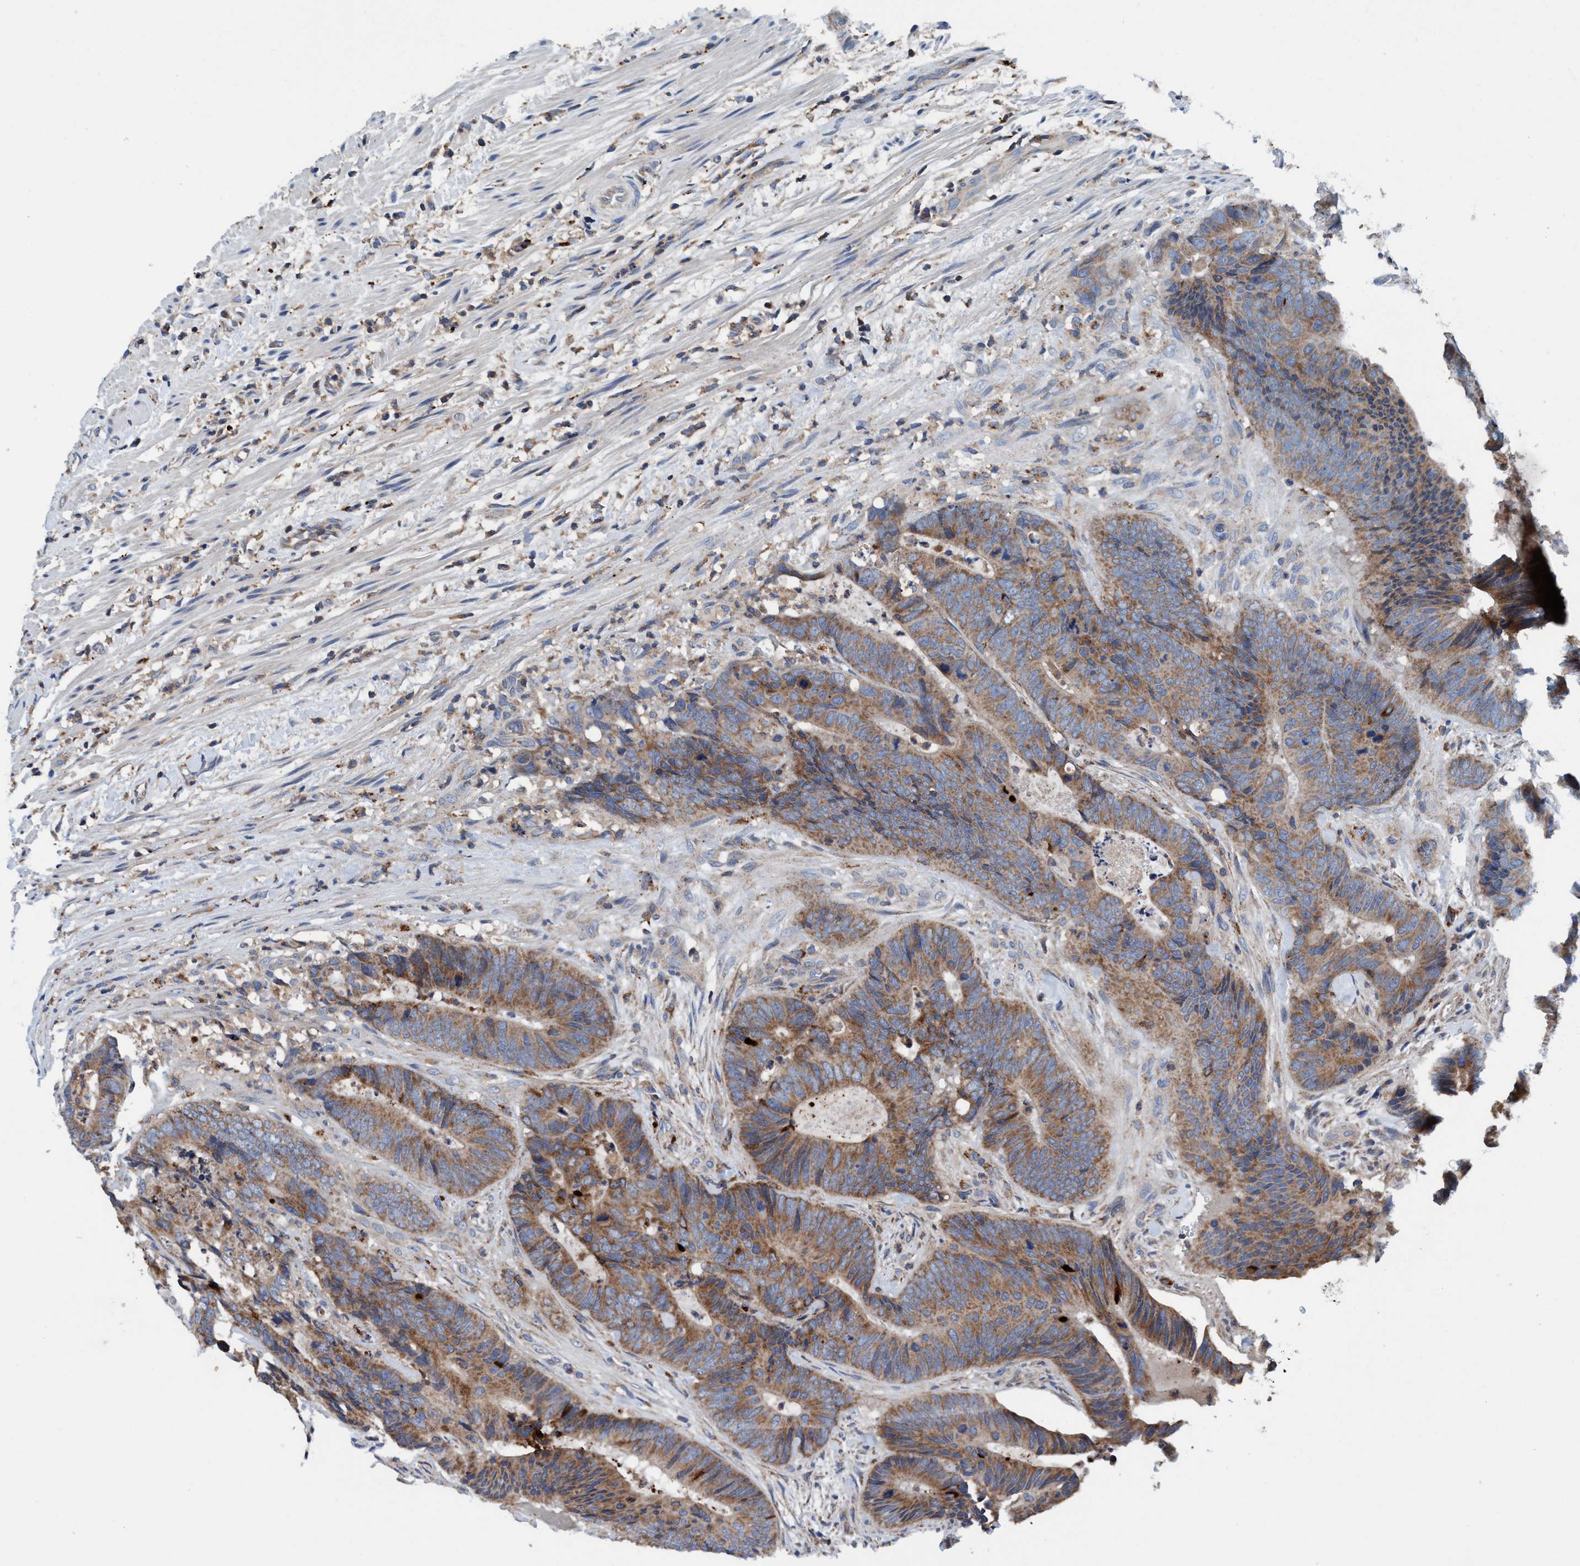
{"staining": {"intensity": "moderate", "quantity": ">75%", "location": "cytoplasmic/membranous"}, "tissue": "colorectal cancer", "cell_type": "Tumor cells", "image_type": "cancer", "snomed": [{"axis": "morphology", "description": "Adenocarcinoma, NOS"}, {"axis": "topography", "description": "Colon"}], "caption": "IHC staining of colorectal cancer (adenocarcinoma), which exhibits medium levels of moderate cytoplasmic/membranous staining in approximately >75% of tumor cells indicating moderate cytoplasmic/membranous protein expression. The staining was performed using DAB (3,3'-diaminobenzidine) (brown) for protein detection and nuclei were counterstained in hematoxylin (blue).", "gene": "ENDOG", "patient": {"sex": "male", "age": 56}}